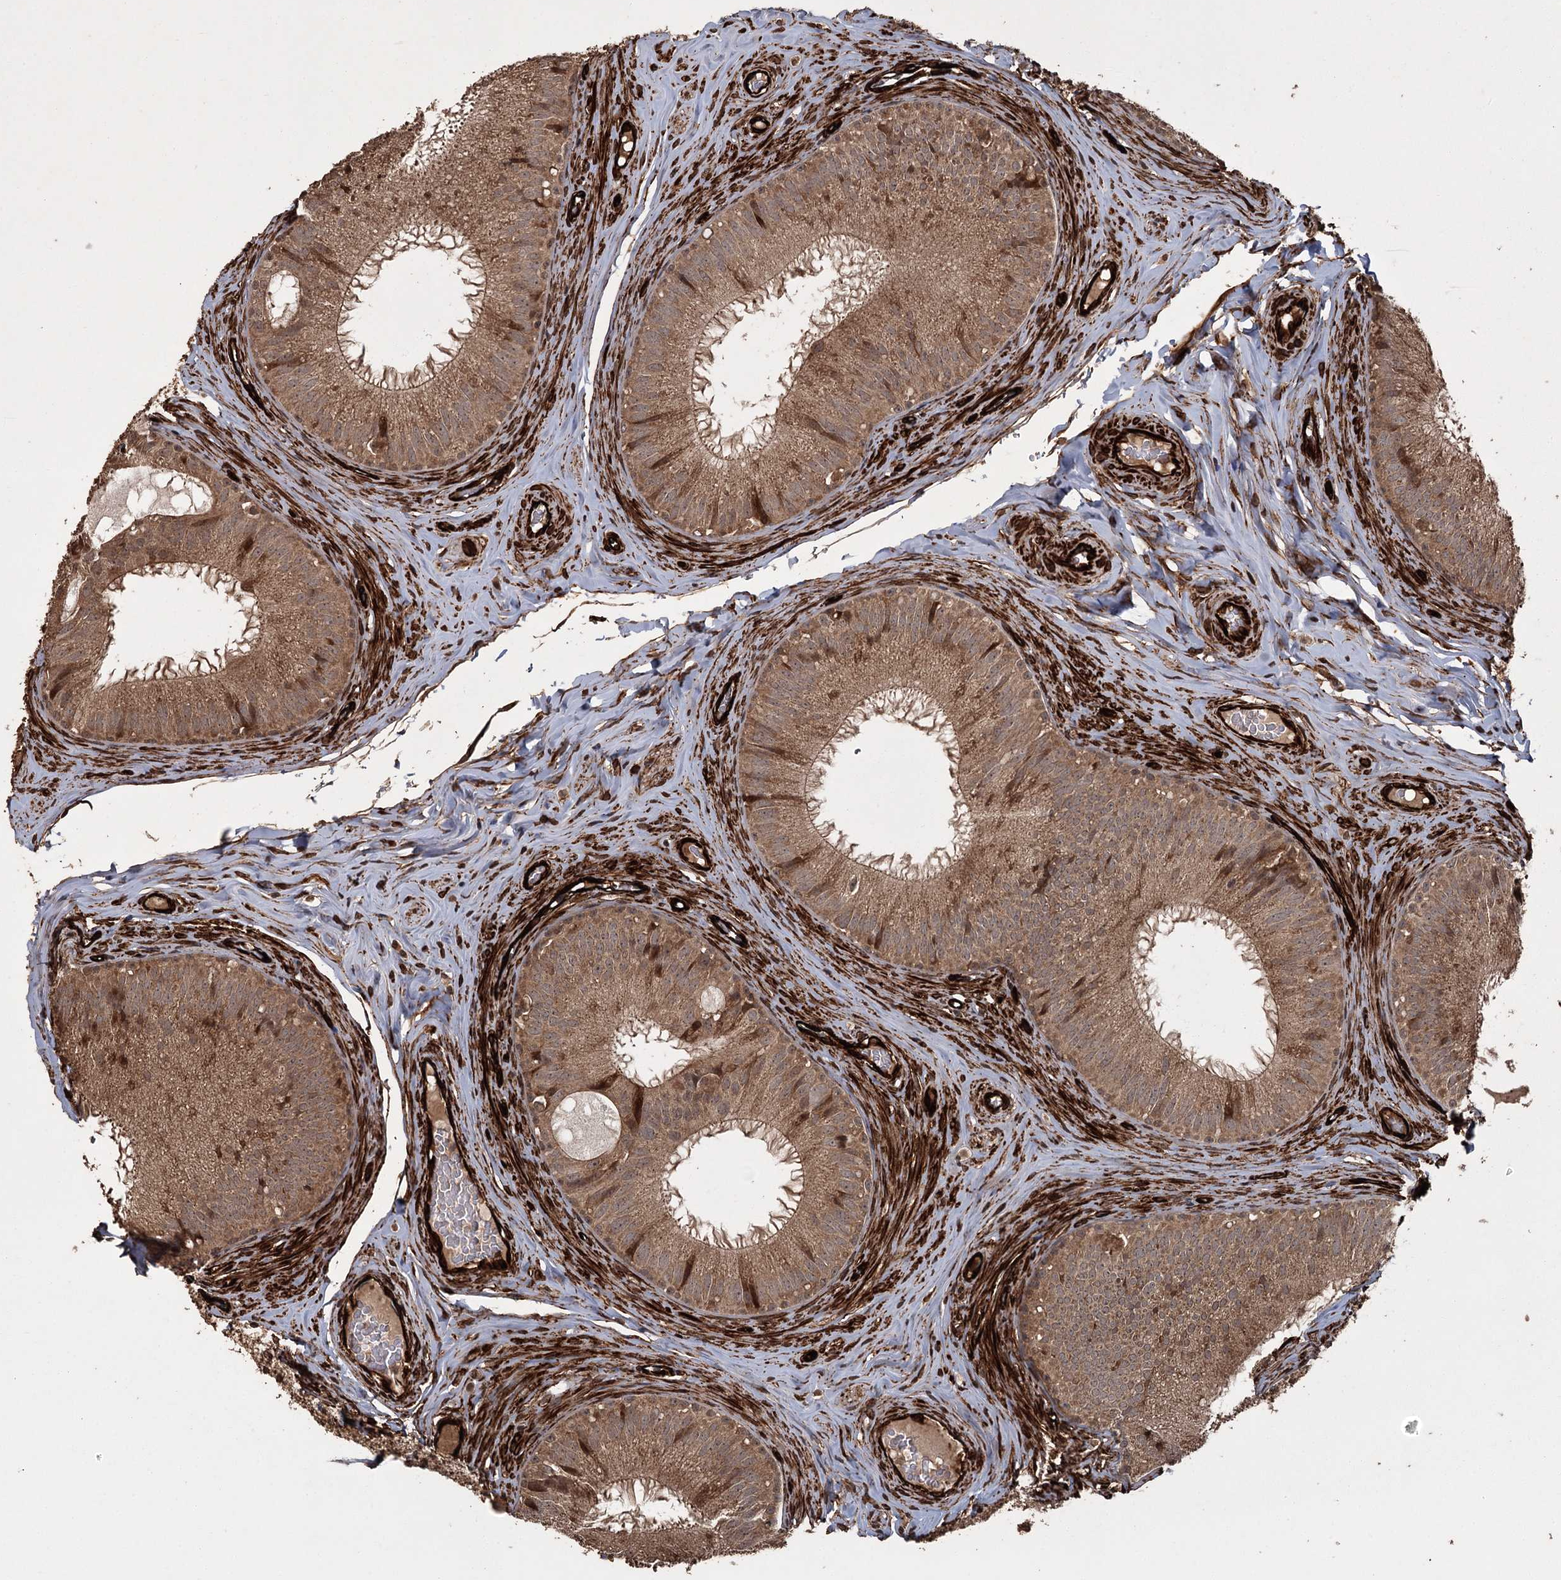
{"staining": {"intensity": "moderate", "quantity": ">75%", "location": "cytoplasmic/membranous,nuclear"}, "tissue": "epididymis", "cell_type": "Glandular cells", "image_type": "normal", "snomed": [{"axis": "morphology", "description": "Normal tissue, NOS"}, {"axis": "topography", "description": "Epididymis"}], "caption": "Brown immunohistochemical staining in unremarkable epididymis shows moderate cytoplasmic/membranous,nuclear expression in approximately >75% of glandular cells.", "gene": "RPAP3", "patient": {"sex": "male", "age": 34}}